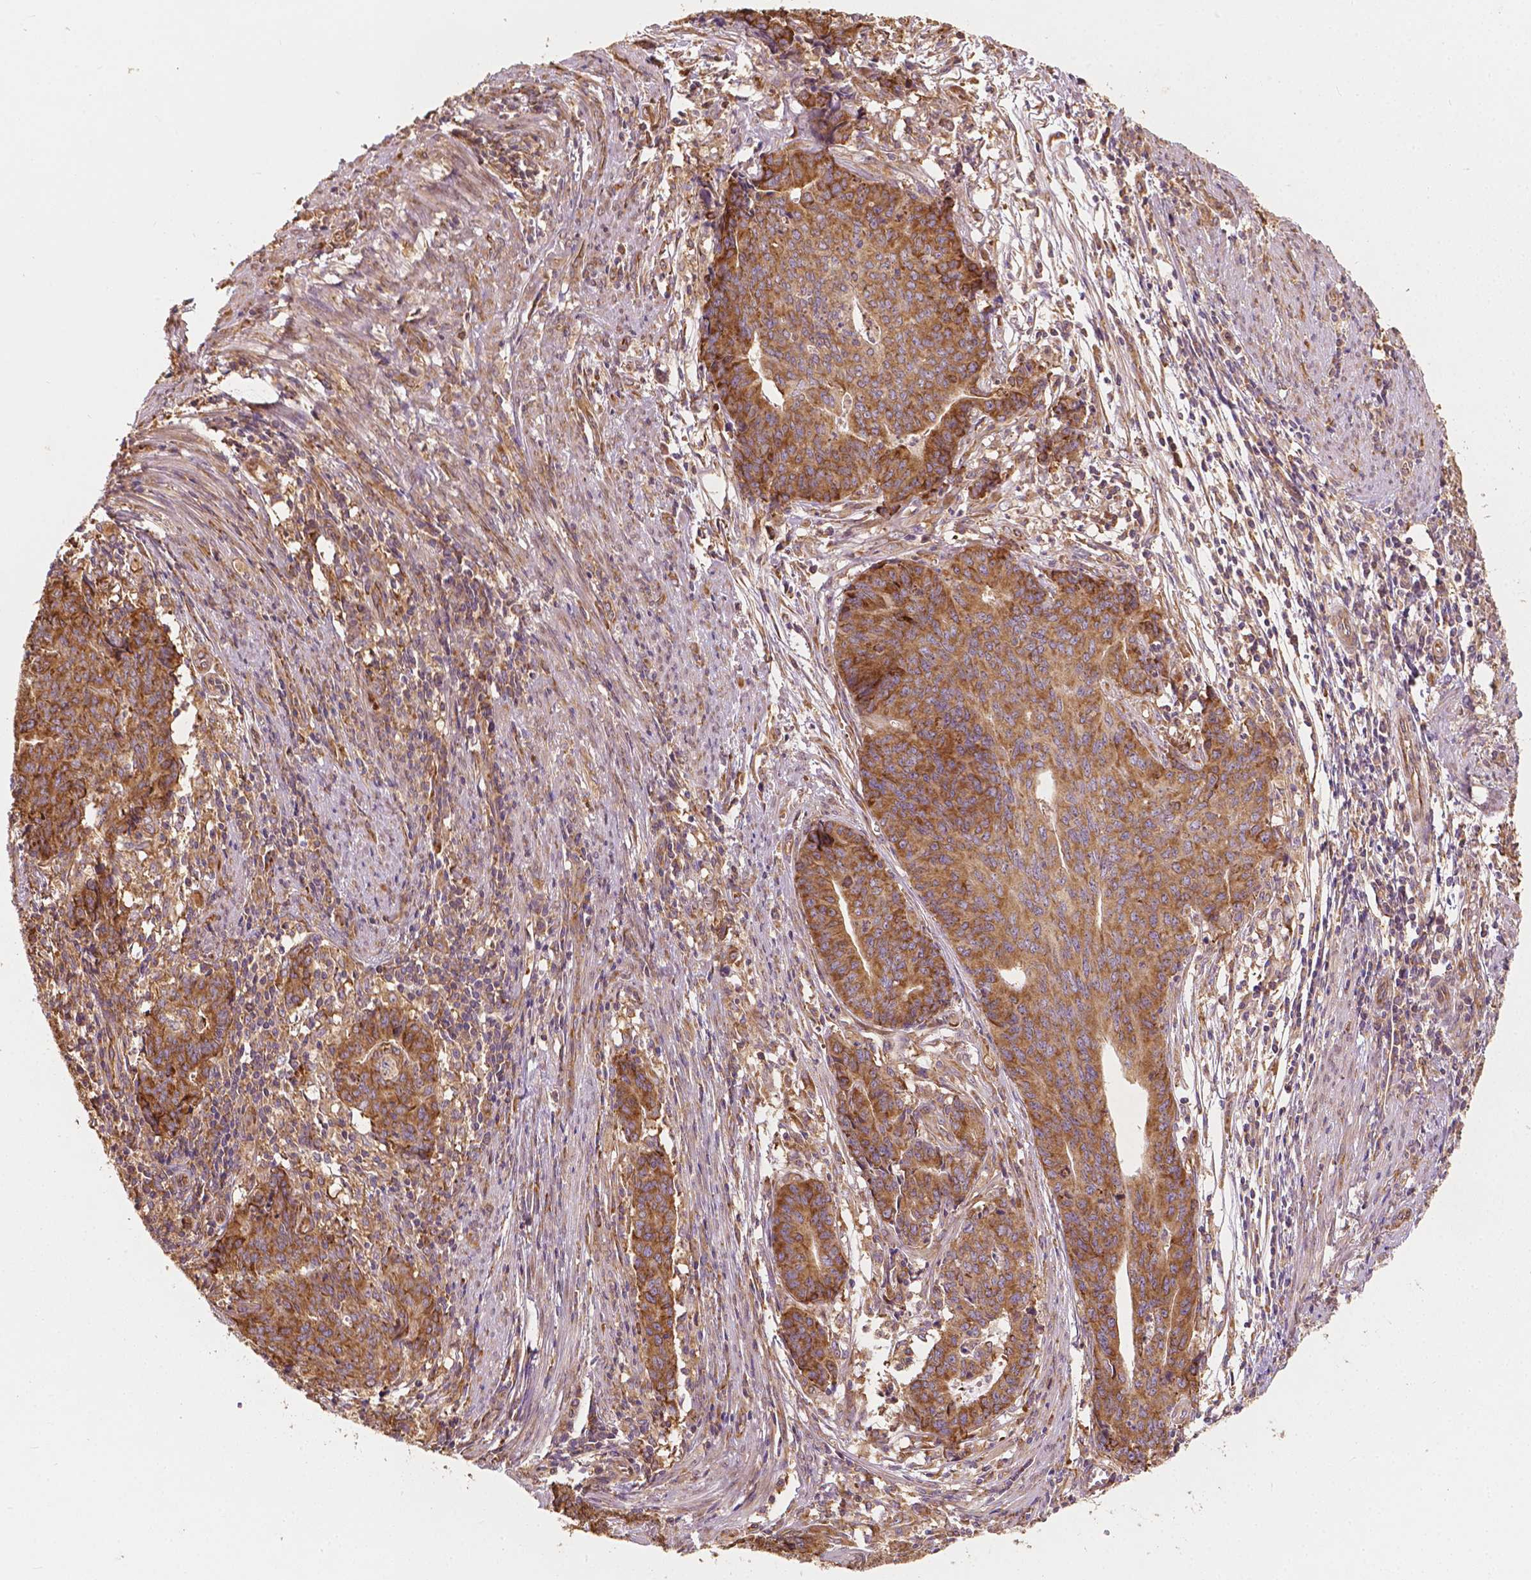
{"staining": {"intensity": "moderate", "quantity": ">75%", "location": "cytoplasmic/membranous"}, "tissue": "endometrial cancer", "cell_type": "Tumor cells", "image_type": "cancer", "snomed": [{"axis": "morphology", "description": "Adenocarcinoma, NOS"}, {"axis": "topography", "description": "Endometrium"}], "caption": "A brown stain highlights moderate cytoplasmic/membranous staining of a protein in human adenocarcinoma (endometrial) tumor cells.", "gene": "G3BP1", "patient": {"sex": "female", "age": 59}}